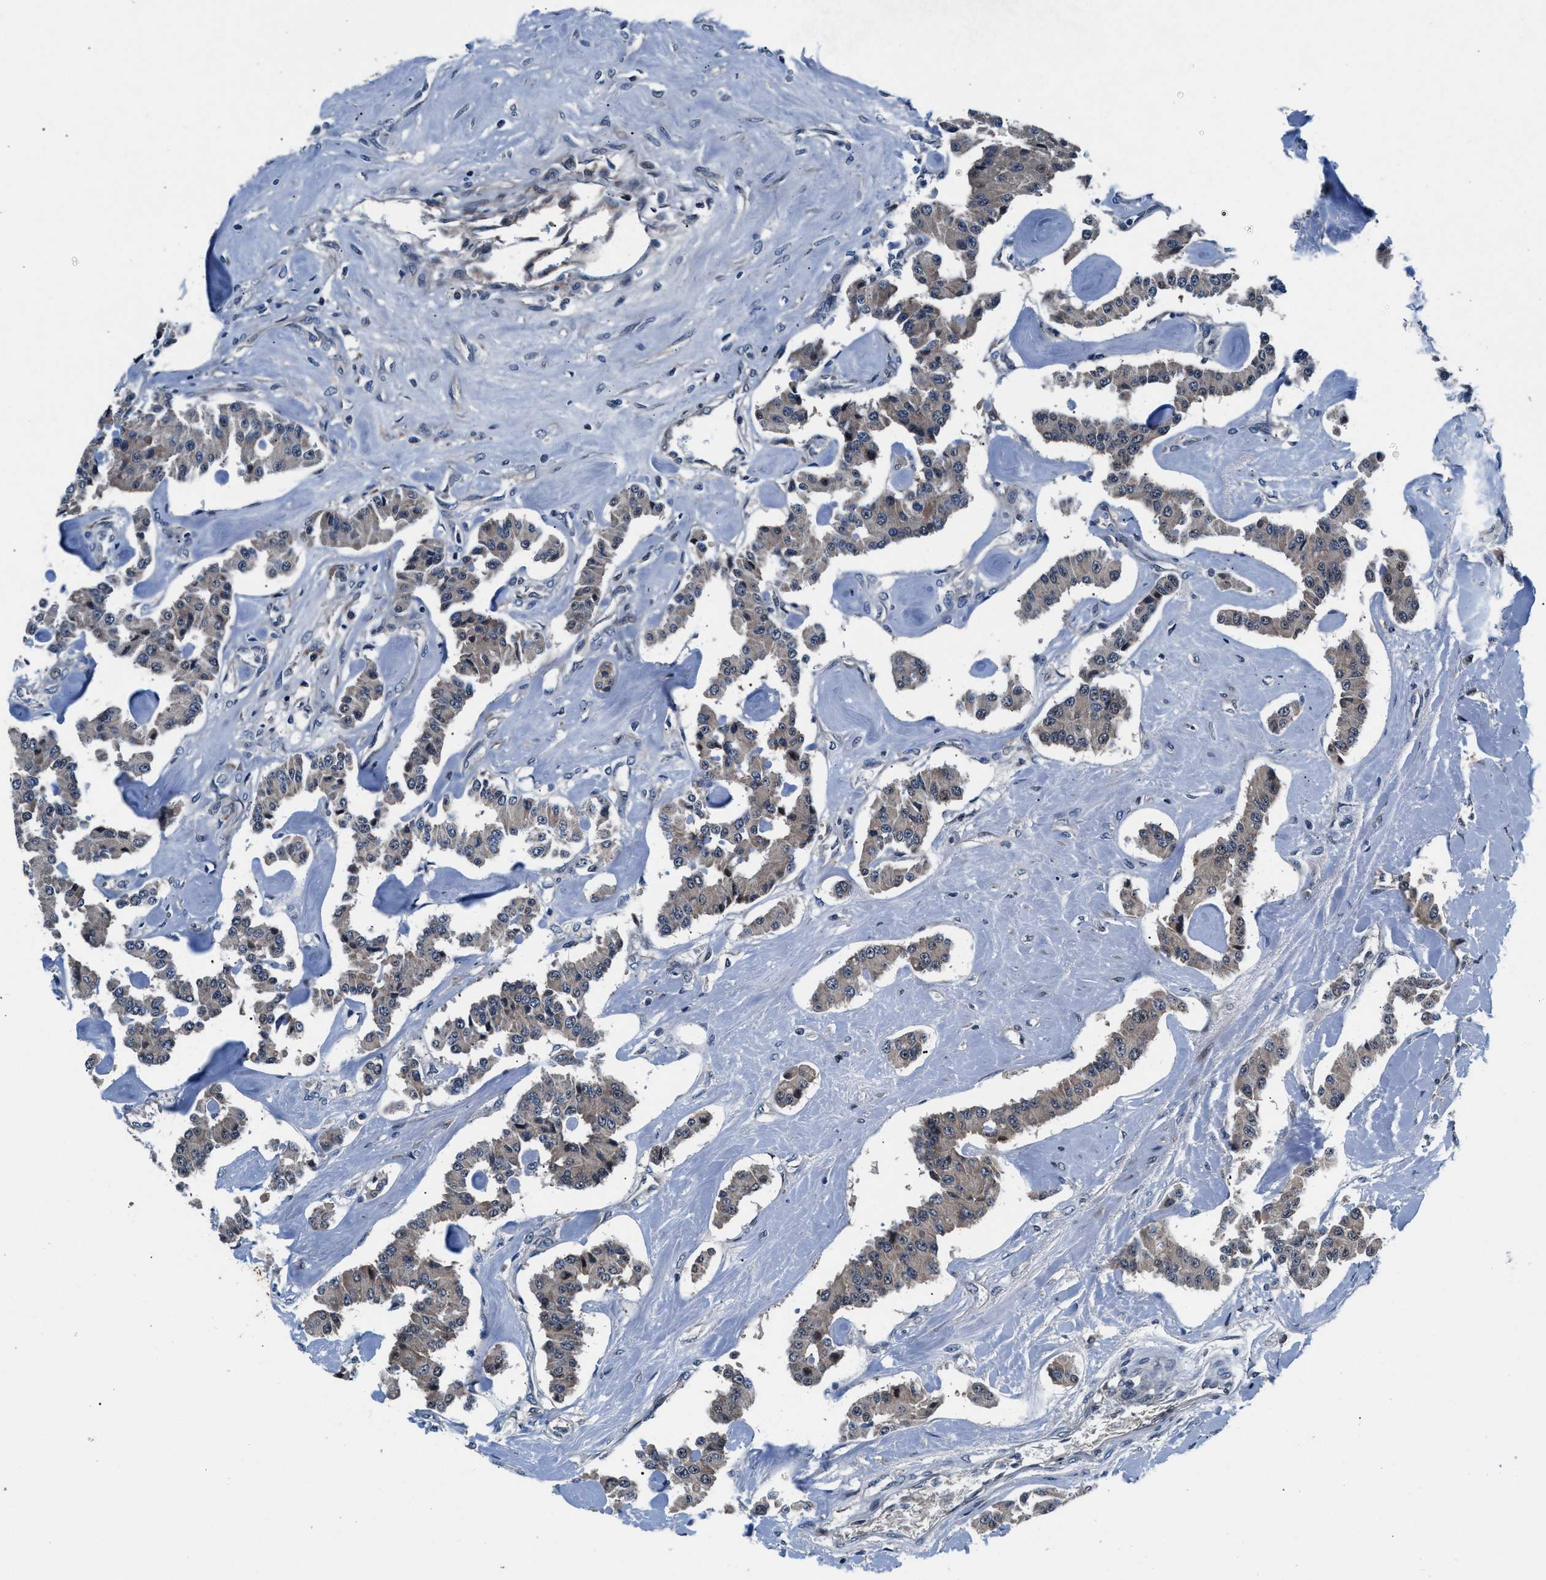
{"staining": {"intensity": "weak", "quantity": "<25%", "location": "cytoplasmic/membranous"}, "tissue": "carcinoid", "cell_type": "Tumor cells", "image_type": "cancer", "snomed": [{"axis": "morphology", "description": "Carcinoid, malignant, NOS"}, {"axis": "topography", "description": "Pancreas"}], "caption": "Human carcinoid stained for a protein using immunohistochemistry (IHC) reveals no staining in tumor cells.", "gene": "PRPSAP2", "patient": {"sex": "male", "age": 41}}